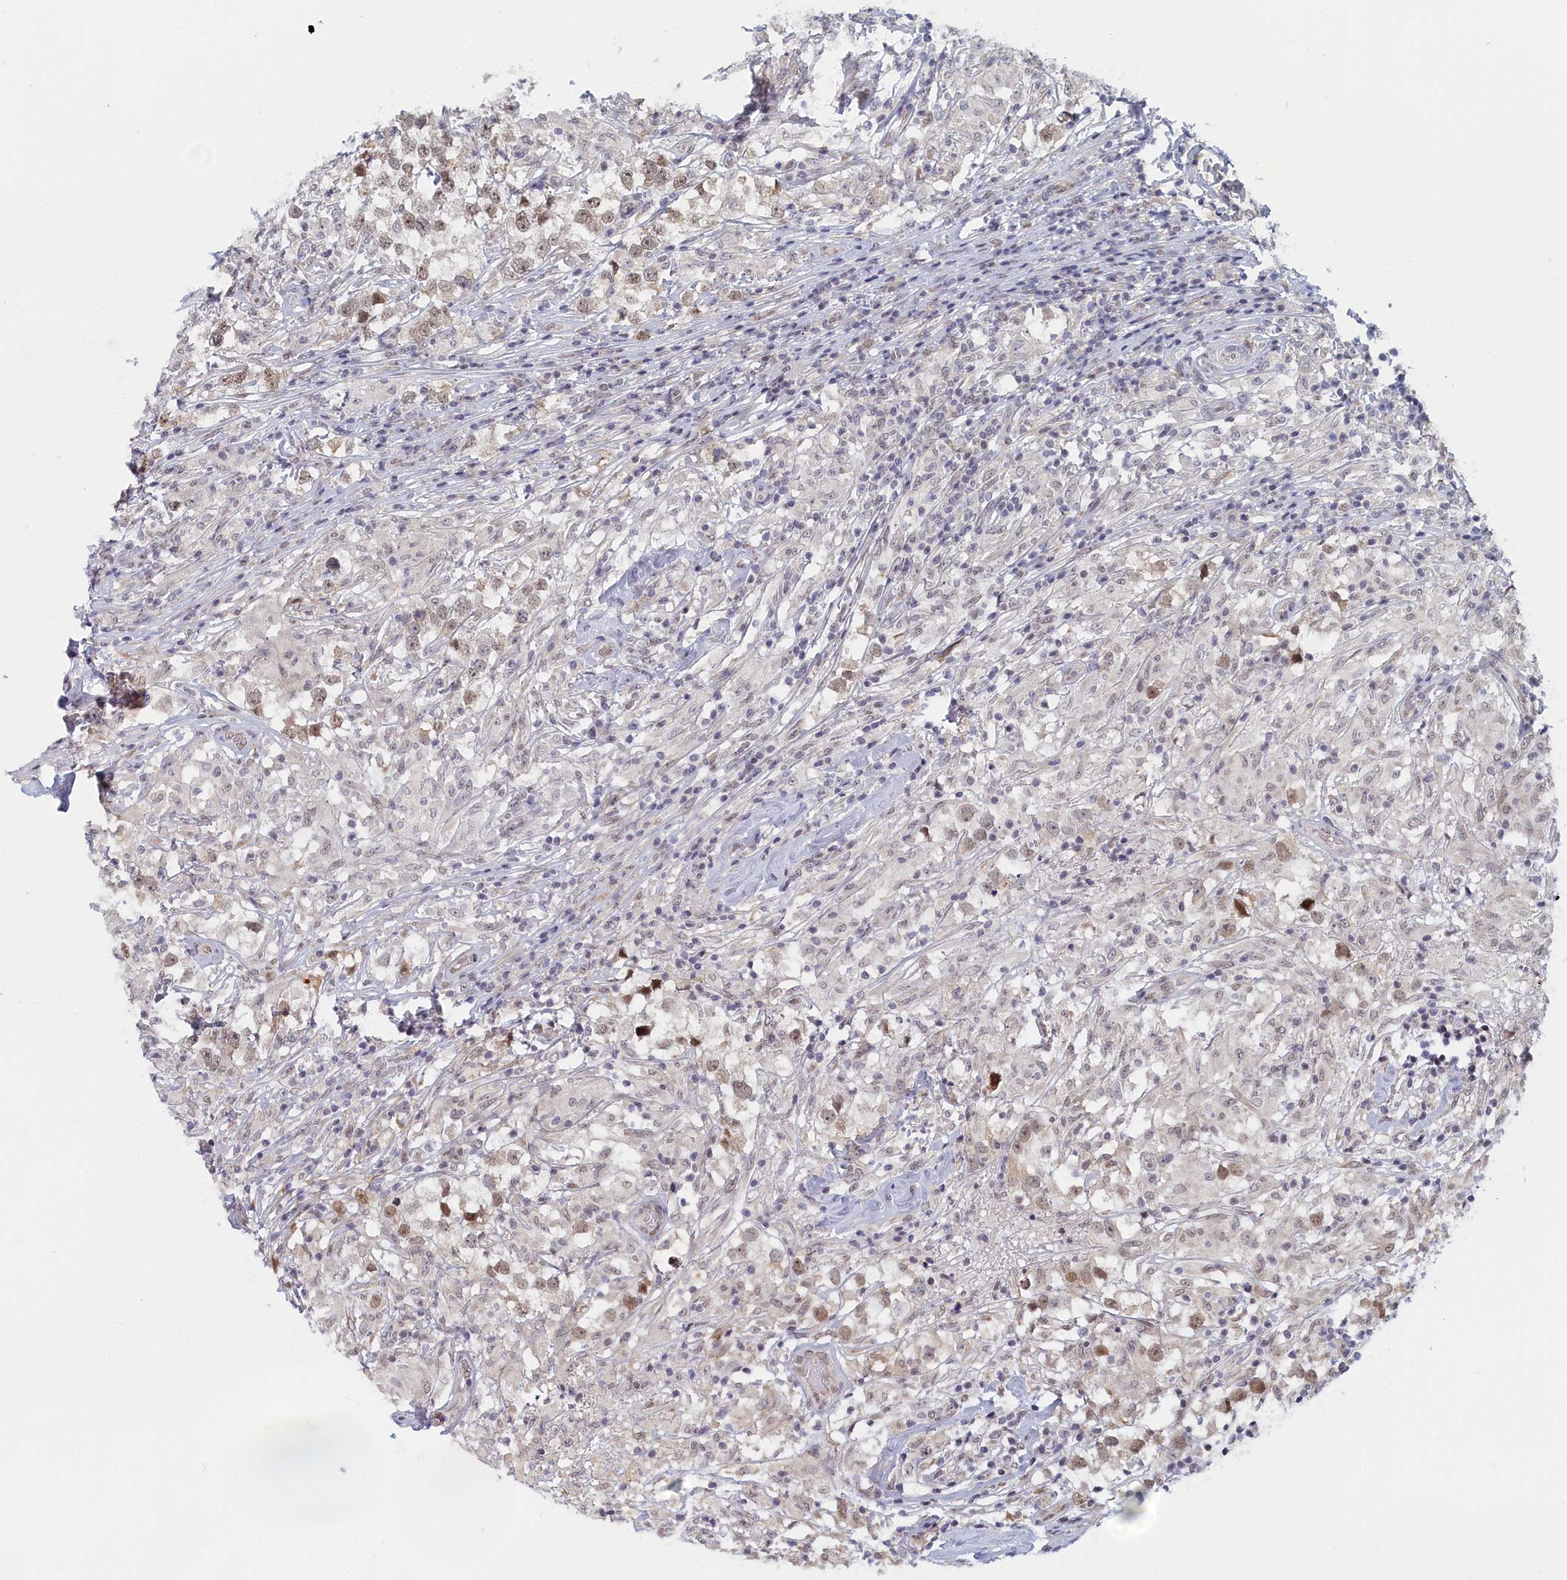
{"staining": {"intensity": "weak", "quantity": "<25%", "location": "nuclear"}, "tissue": "testis cancer", "cell_type": "Tumor cells", "image_type": "cancer", "snomed": [{"axis": "morphology", "description": "Seminoma, NOS"}, {"axis": "topography", "description": "Testis"}], "caption": "Tumor cells are negative for brown protein staining in seminoma (testis).", "gene": "DNAJC17", "patient": {"sex": "male", "age": 46}}